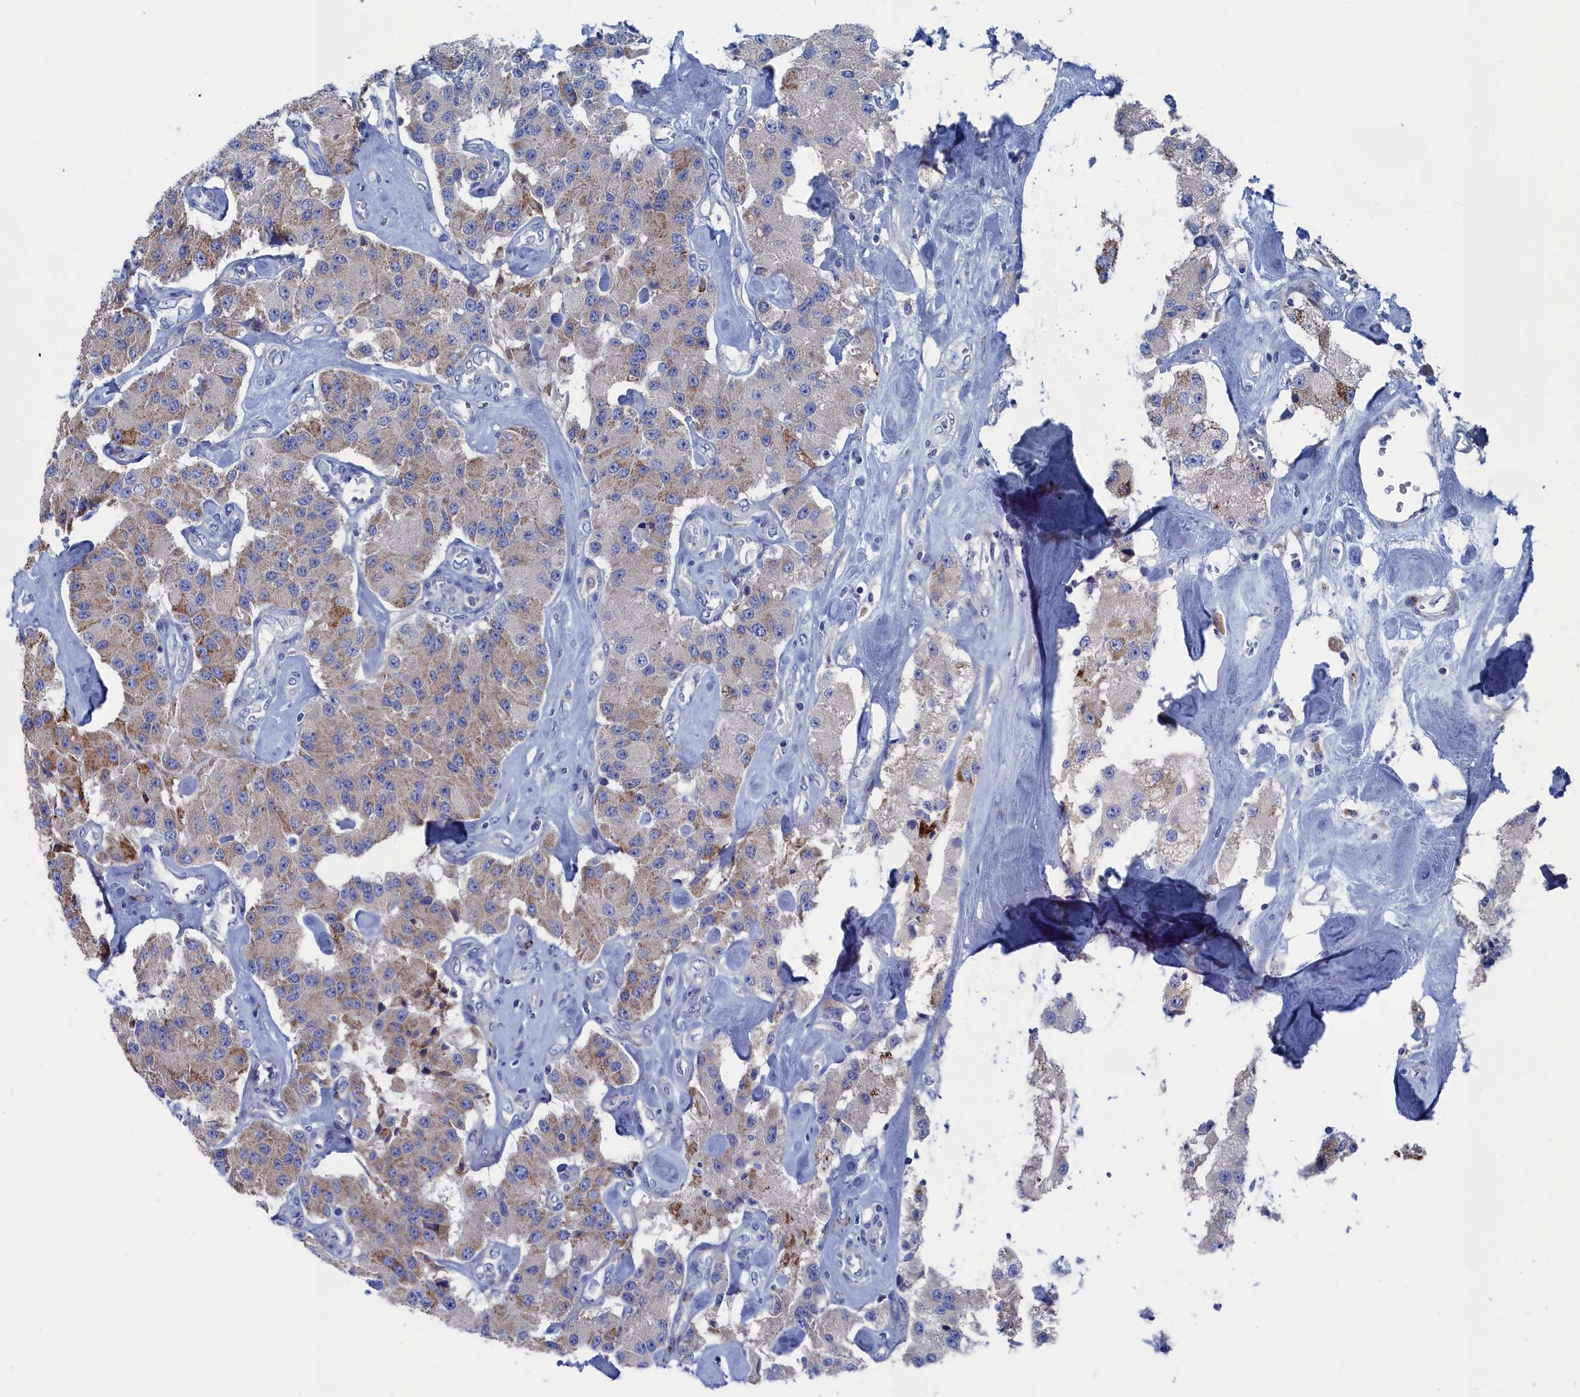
{"staining": {"intensity": "weak", "quantity": "<25%", "location": "cytoplasmic/membranous"}, "tissue": "carcinoid", "cell_type": "Tumor cells", "image_type": "cancer", "snomed": [{"axis": "morphology", "description": "Carcinoid, malignant, NOS"}, {"axis": "topography", "description": "Pancreas"}], "caption": "Tumor cells show no significant protein staining in carcinoid (malignant).", "gene": "CEND1", "patient": {"sex": "male", "age": 41}}